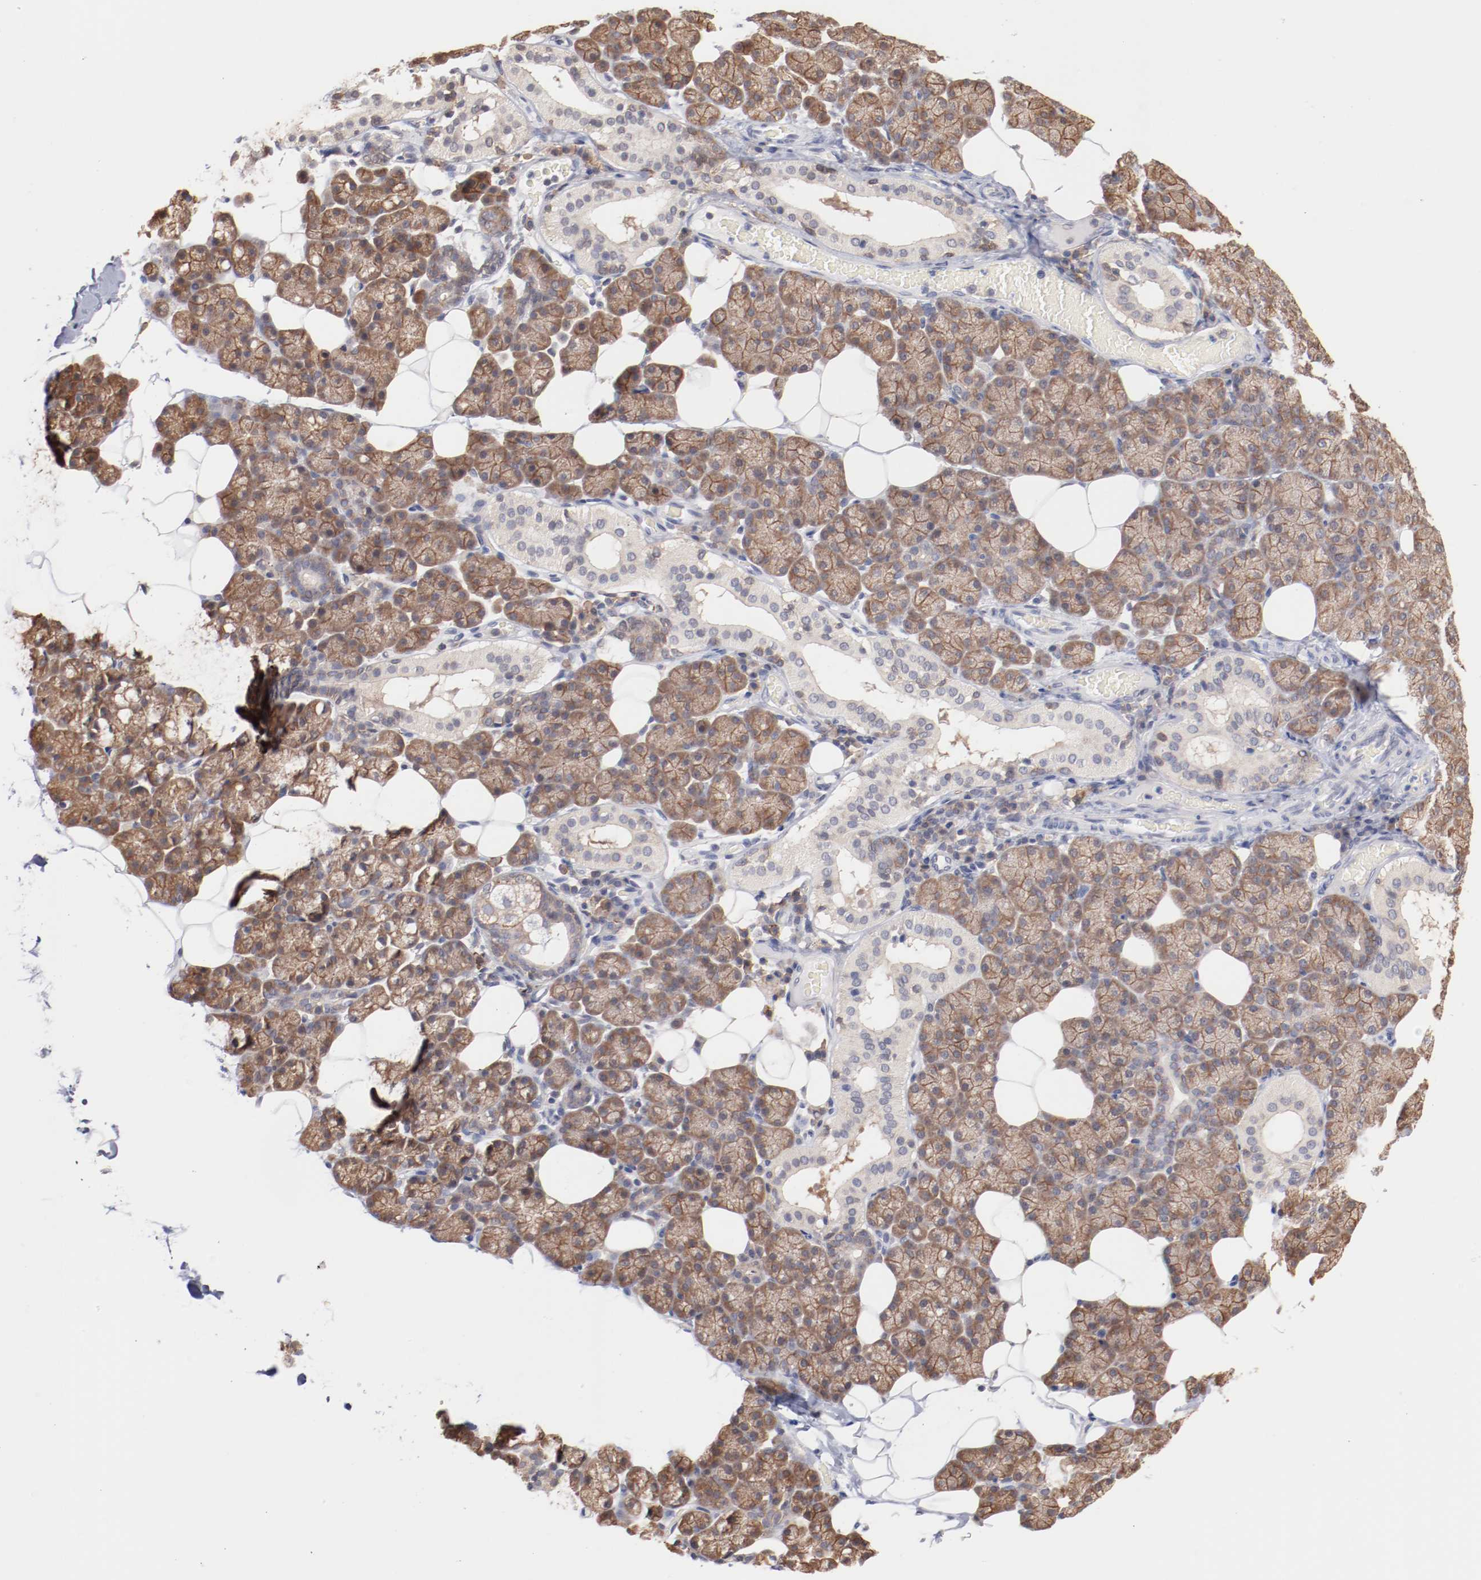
{"staining": {"intensity": "moderate", "quantity": ">75%", "location": "cytoplasmic/membranous"}, "tissue": "salivary gland", "cell_type": "Glandular cells", "image_type": "normal", "snomed": [{"axis": "morphology", "description": "Normal tissue, NOS"}, {"axis": "topography", "description": "Lymph node"}, {"axis": "topography", "description": "Salivary gland"}], "caption": "Moderate cytoplasmic/membranous protein positivity is present in about >75% of glandular cells in salivary gland.", "gene": "SETD3", "patient": {"sex": "male", "age": 8}}